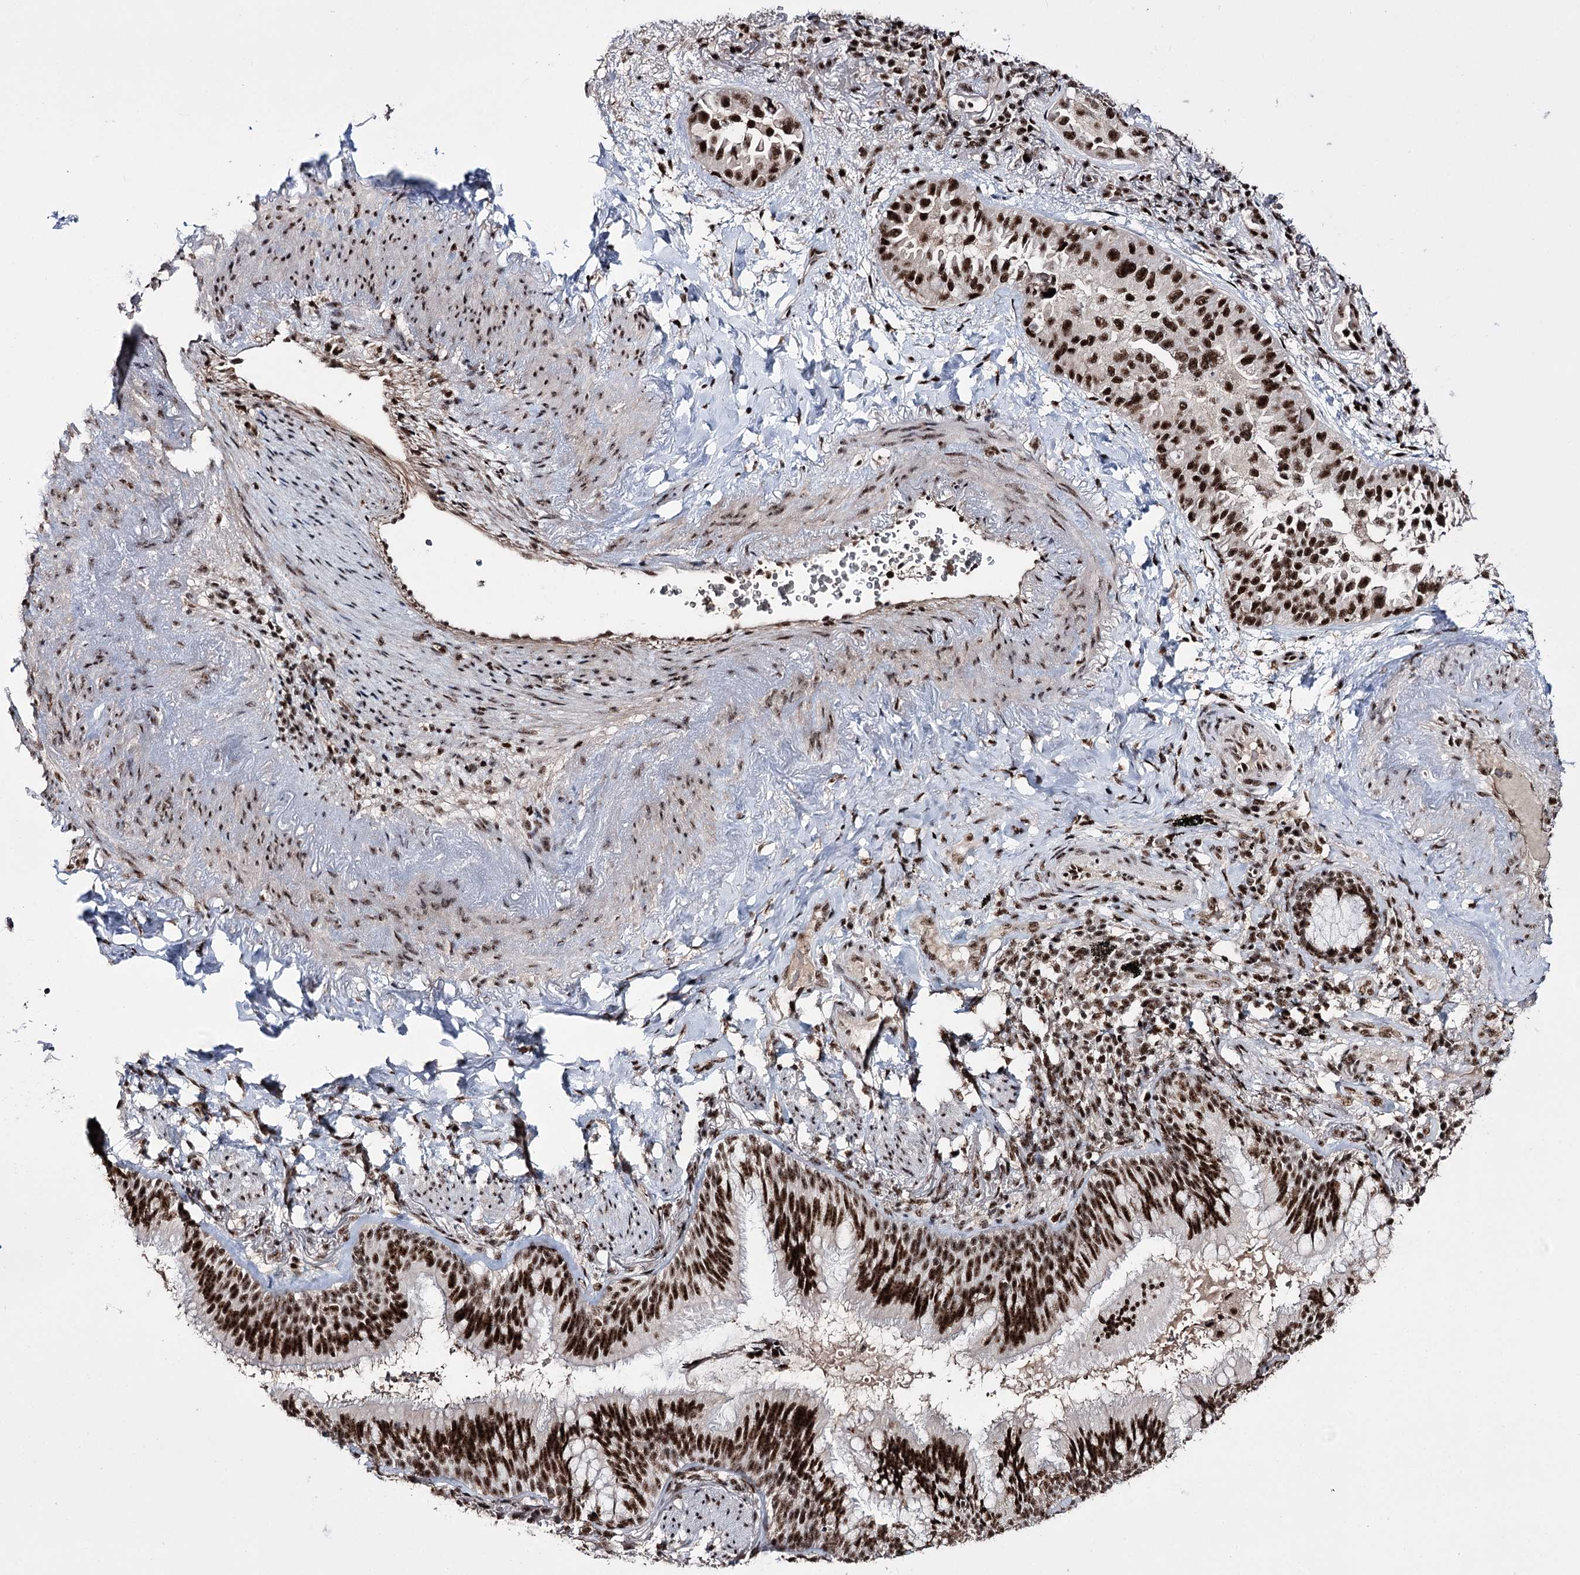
{"staining": {"intensity": "strong", "quantity": ">75%", "location": "nuclear"}, "tissue": "lung cancer", "cell_type": "Tumor cells", "image_type": "cancer", "snomed": [{"axis": "morphology", "description": "Adenocarcinoma, NOS"}, {"axis": "topography", "description": "Lung"}], "caption": "A brown stain labels strong nuclear positivity of a protein in lung cancer tumor cells. The staining is performed using DAB (3,3'-diaminobenzidine) brown chromogen to label protein expression. The nuclei are counter-stained blue using hematoxylin.", "gene": "PRPF40A", "patient": {"sex": "female", "age": 69}}